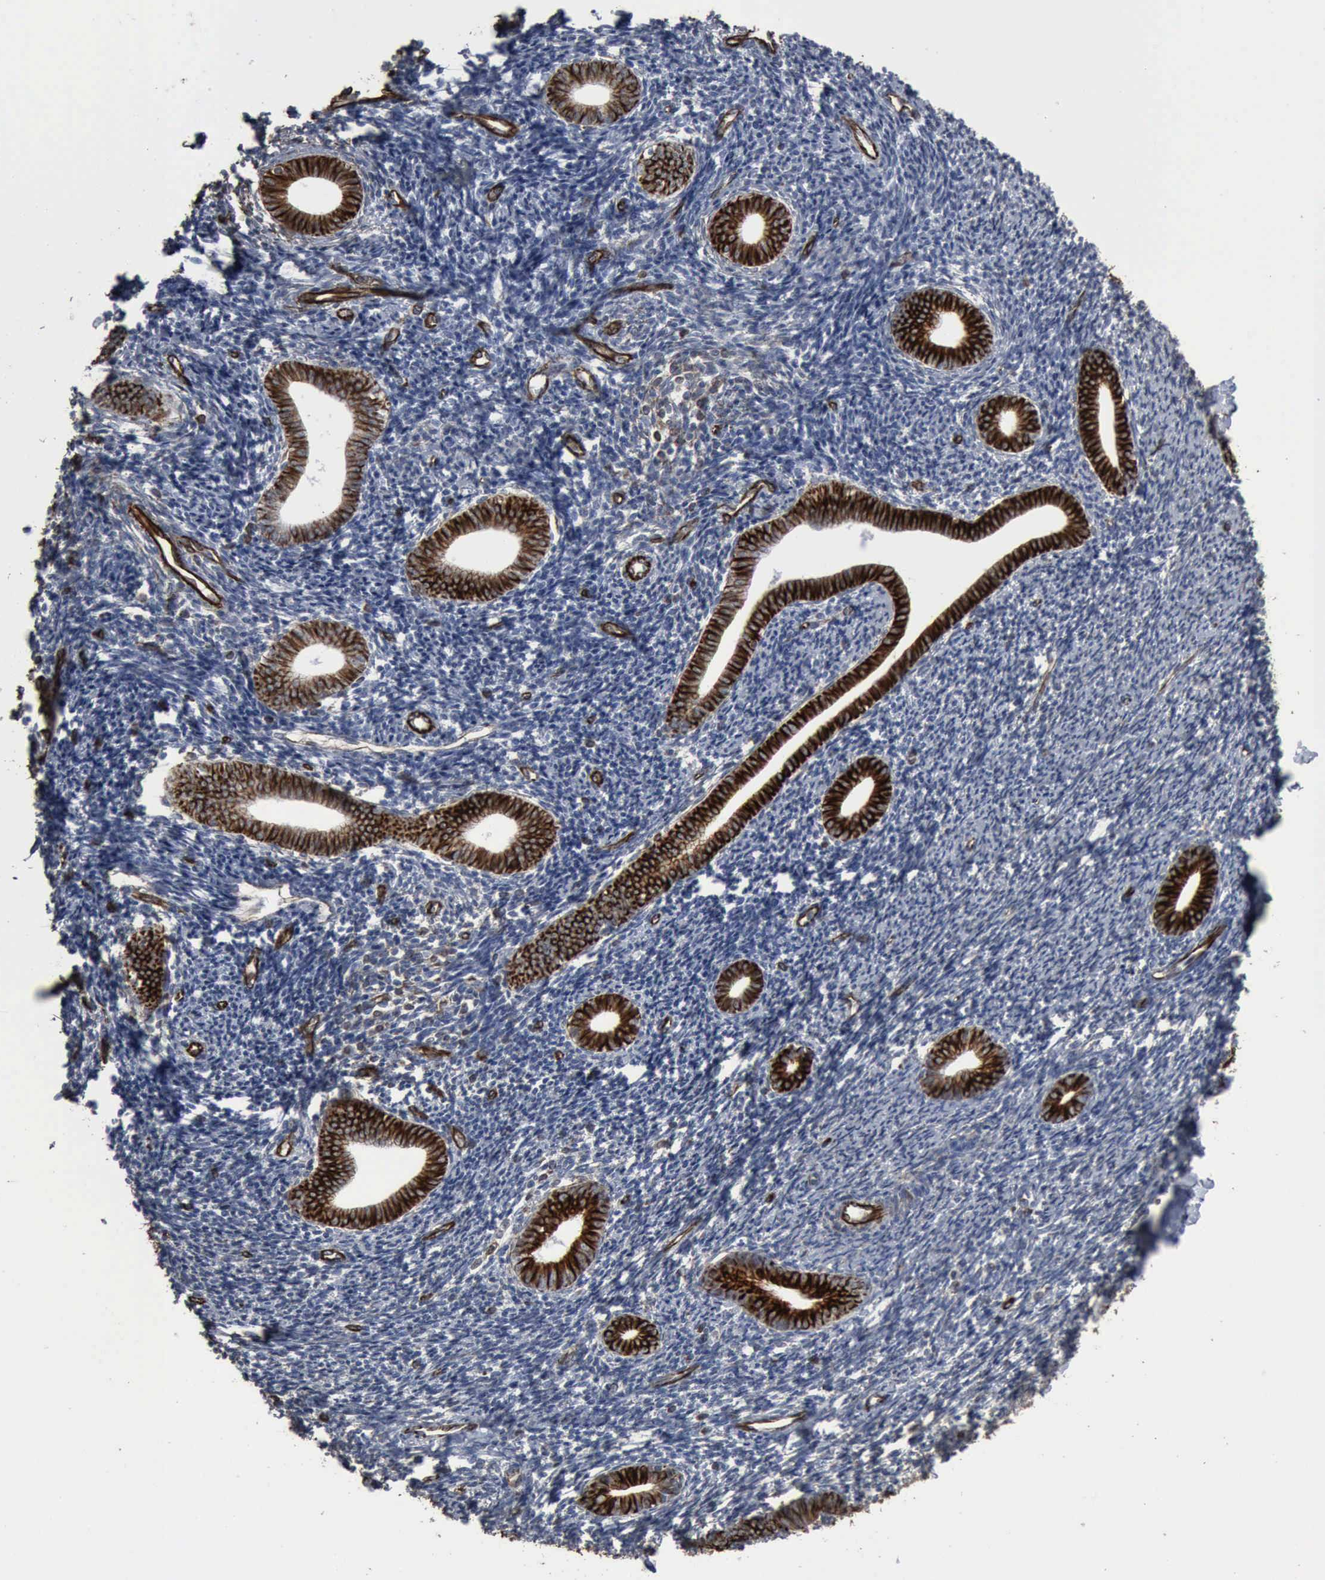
{"staining": {"intensity": "negative", "quantity": "none", "location": "none"}, "tissue": "endometrium", "cell_type": "Cells in endometrial stroma", "image_type": "normal", "snomed": [{"axis": "morphology", "description": "Normal tissue, NOS"}, {"axis": "topography", "description": "Endometrium"}], "caption": "This is a photomicrograph of immunohistochemistry (IHC) staining of unremarkable endometrium, which shows no expression in cells in endometrial stroma. The staining was performed using DAB (3,3'-diaminobenzidine) to visualize the protein expression in brown, while the nuclei were stained in blue with hematoxylin (Magnification: 20x).", "gene": "CCNE1", "patient": {"sex": "female", "age": 52}}